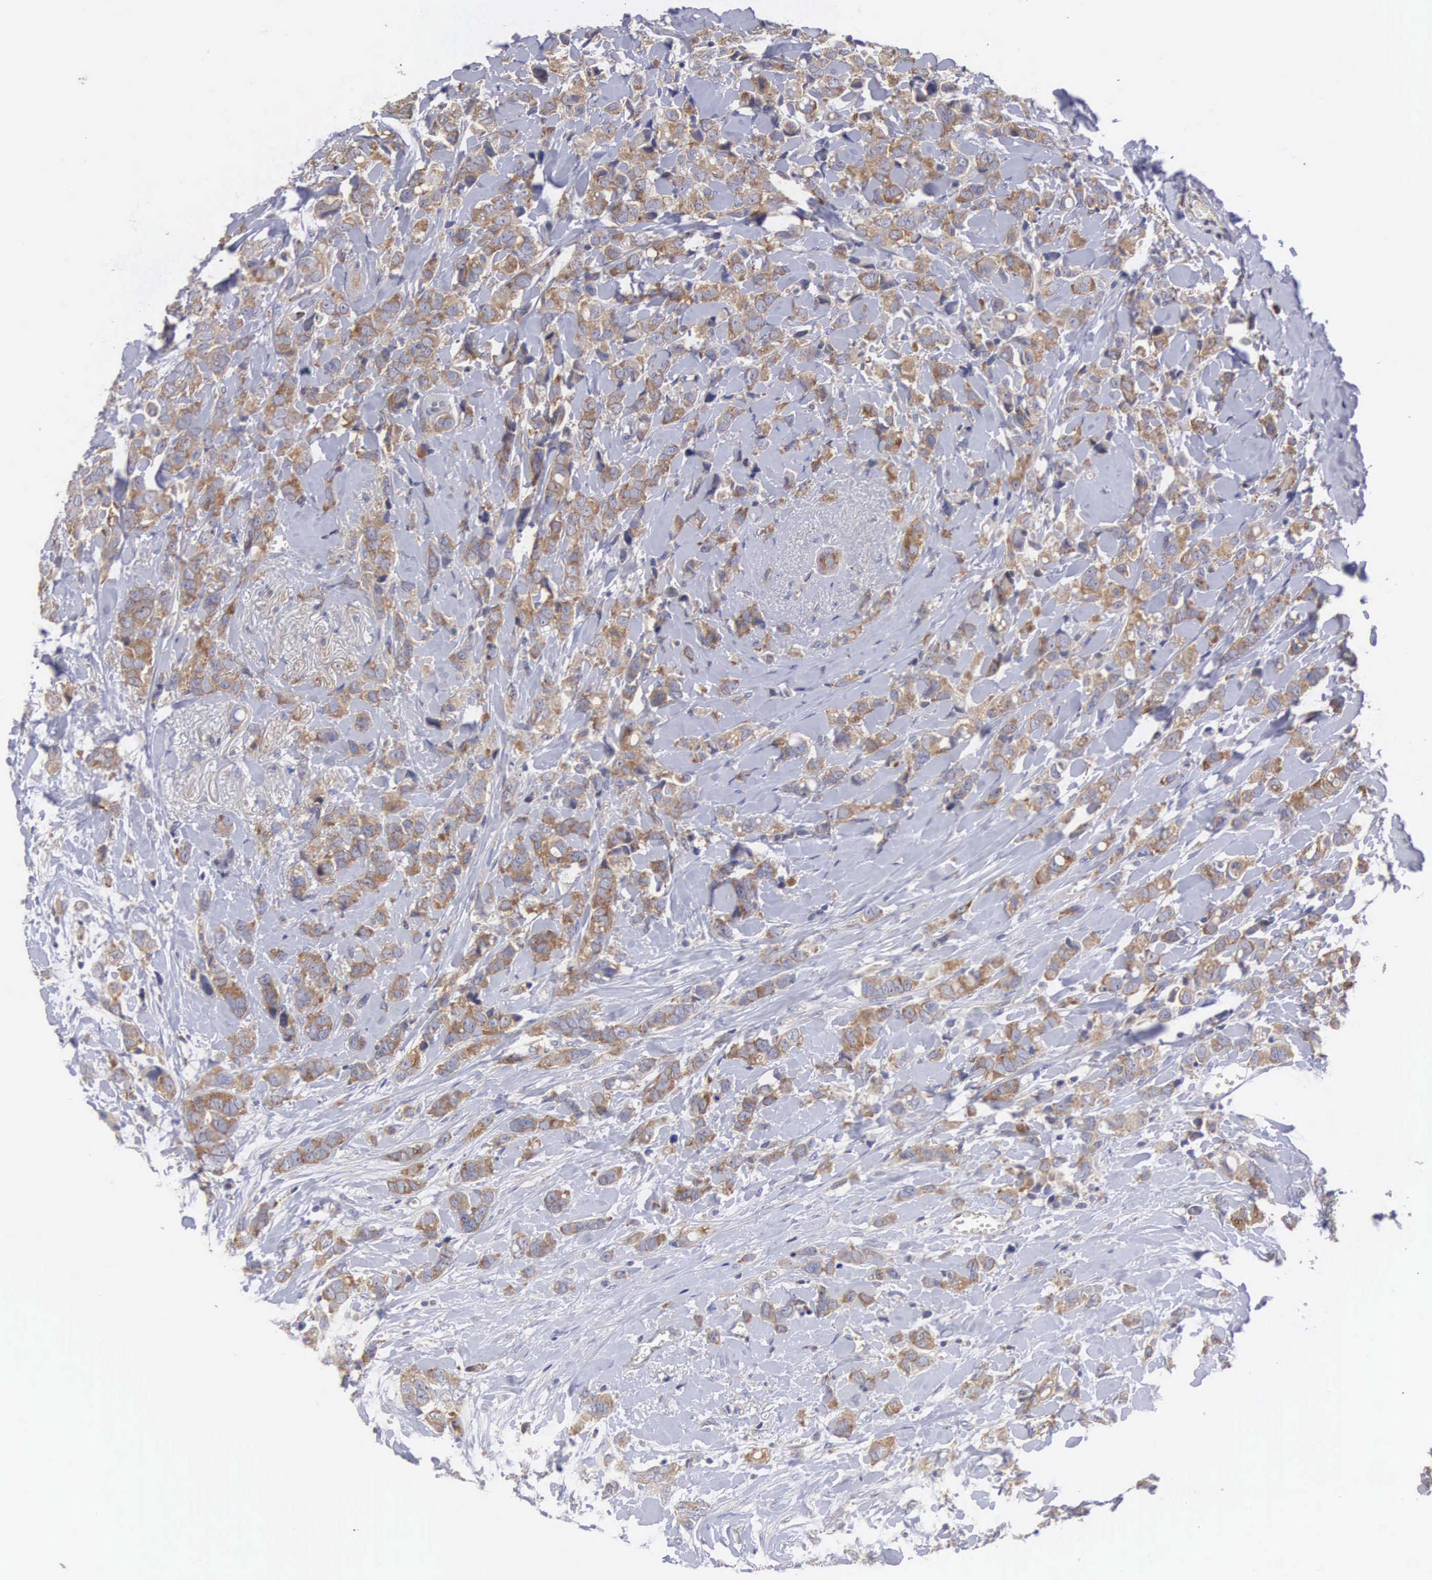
{"staining": {"intensity": "moderate", "quantity": ">75%", "location": "cytoplasmic/membranous"}, "tissue": "breast cancer", "cell_type": "Tumor cells", "image_type": "cancer", "snomed": [{"axis": "morphology", "description": "Lobular carcinoma"}, {"axis": "topography", "description": "Breast"}], "caption": "High-power microscopy captured an immunohistochemistry (IHC) image of lobular carcinoma (breast), revealing moderate cytoplasmic/membranous expression in about >75% of tumor cells.", "gene": "GRIPAP1", "patient": {"sex": "female", "age": 57}}